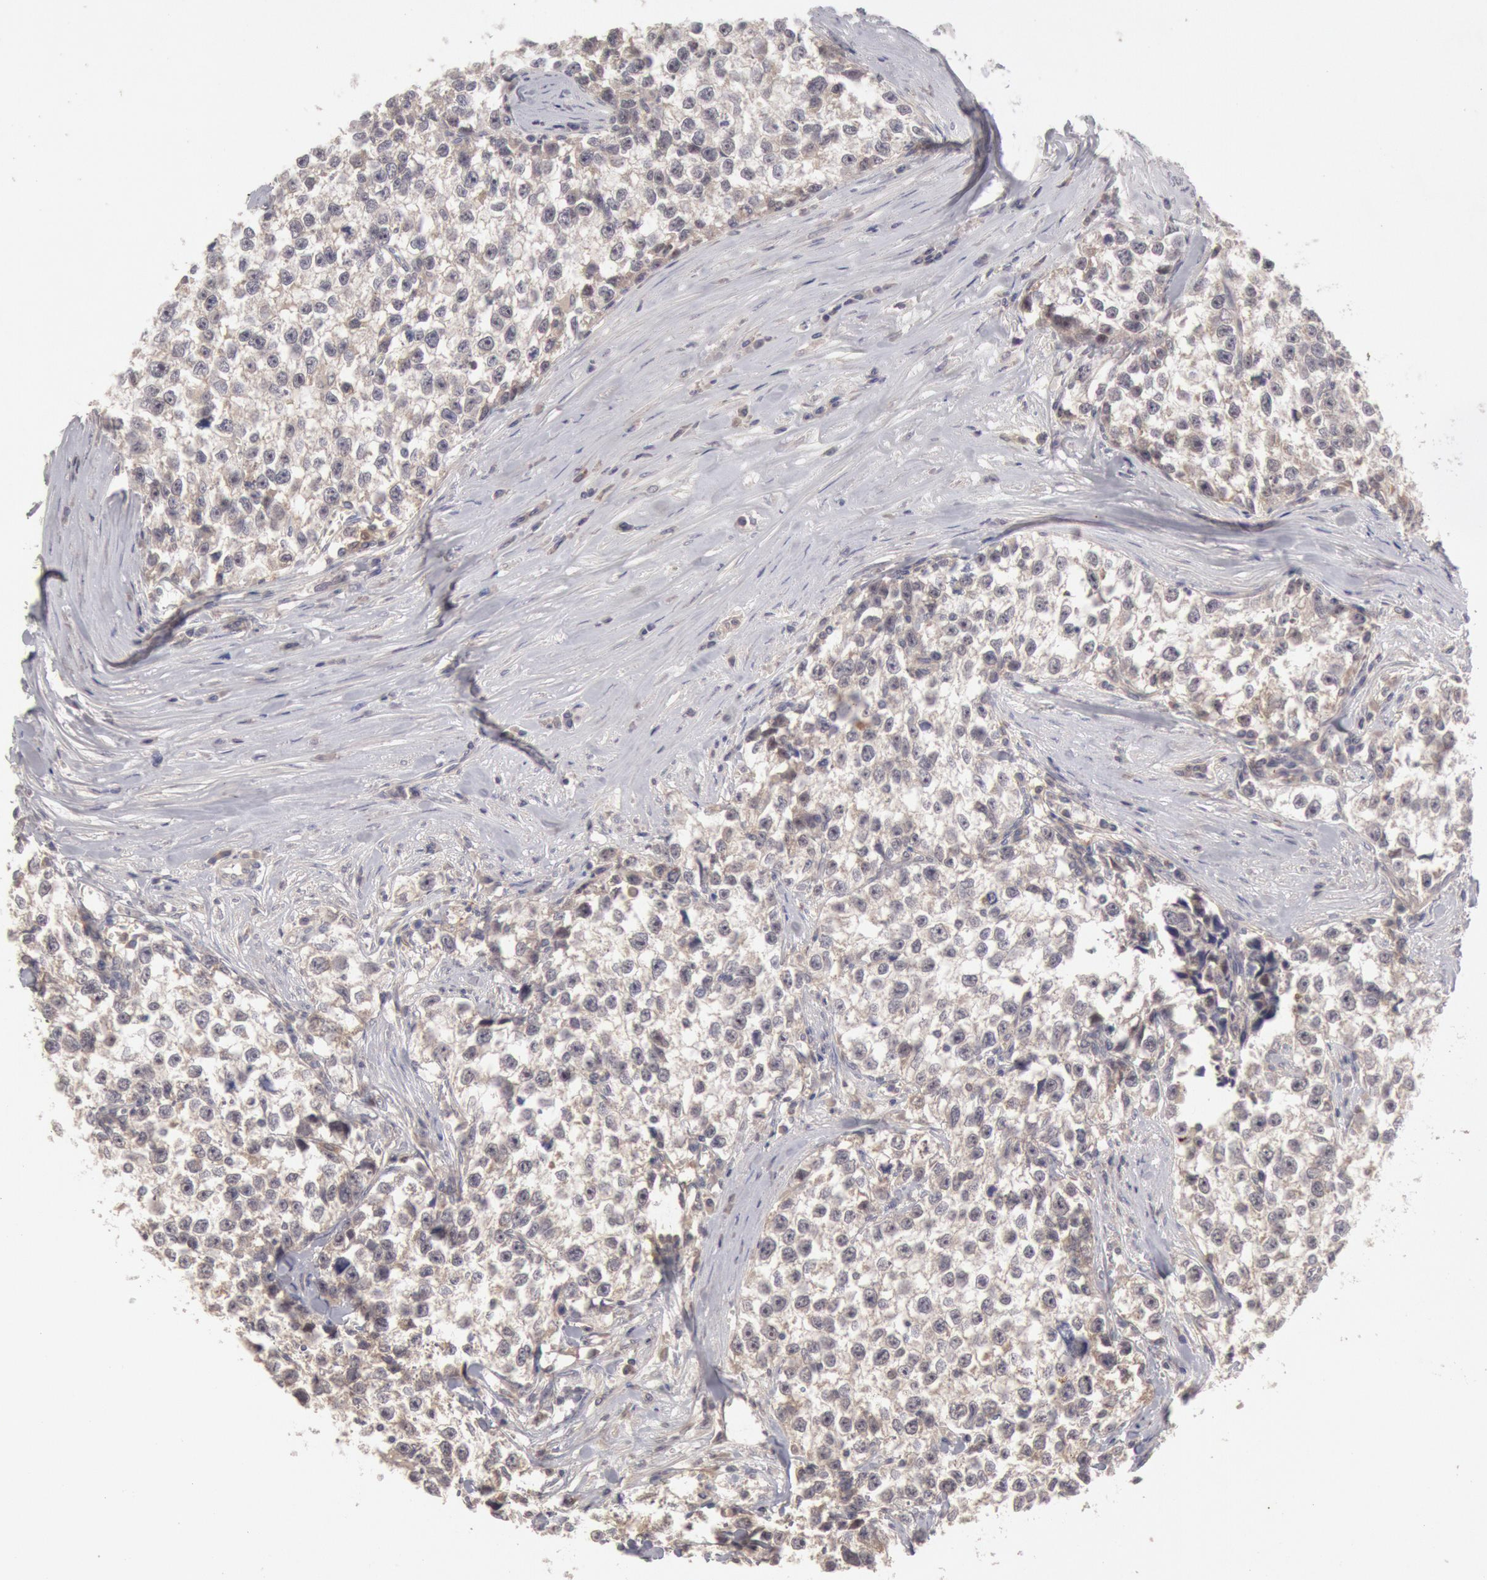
{"staining": {"intensity": "negative", "quantity": "none", "location": "none"}, "tissue": "testis cancer", "cell_type": "Tumor cells", "image_type": "cancer", "snomed": [{"axis": "morphology", "description": "Seminoma, NOS"}, {"axis": "morphology", "description": "Carcinoma, Embryonal, NOS"}, {"axis": "topography", "description": "Testis"}], "caption": "High power microscopy histopathology image of an IHC photomicrograph of testis seminoma, revealing no significant expression in tumor cells. (Immunohistochemistry, brightfield microscopy, high magnification).", "gene": "ZFP36L1", "patient": {"sex": "male", "age": 30}}